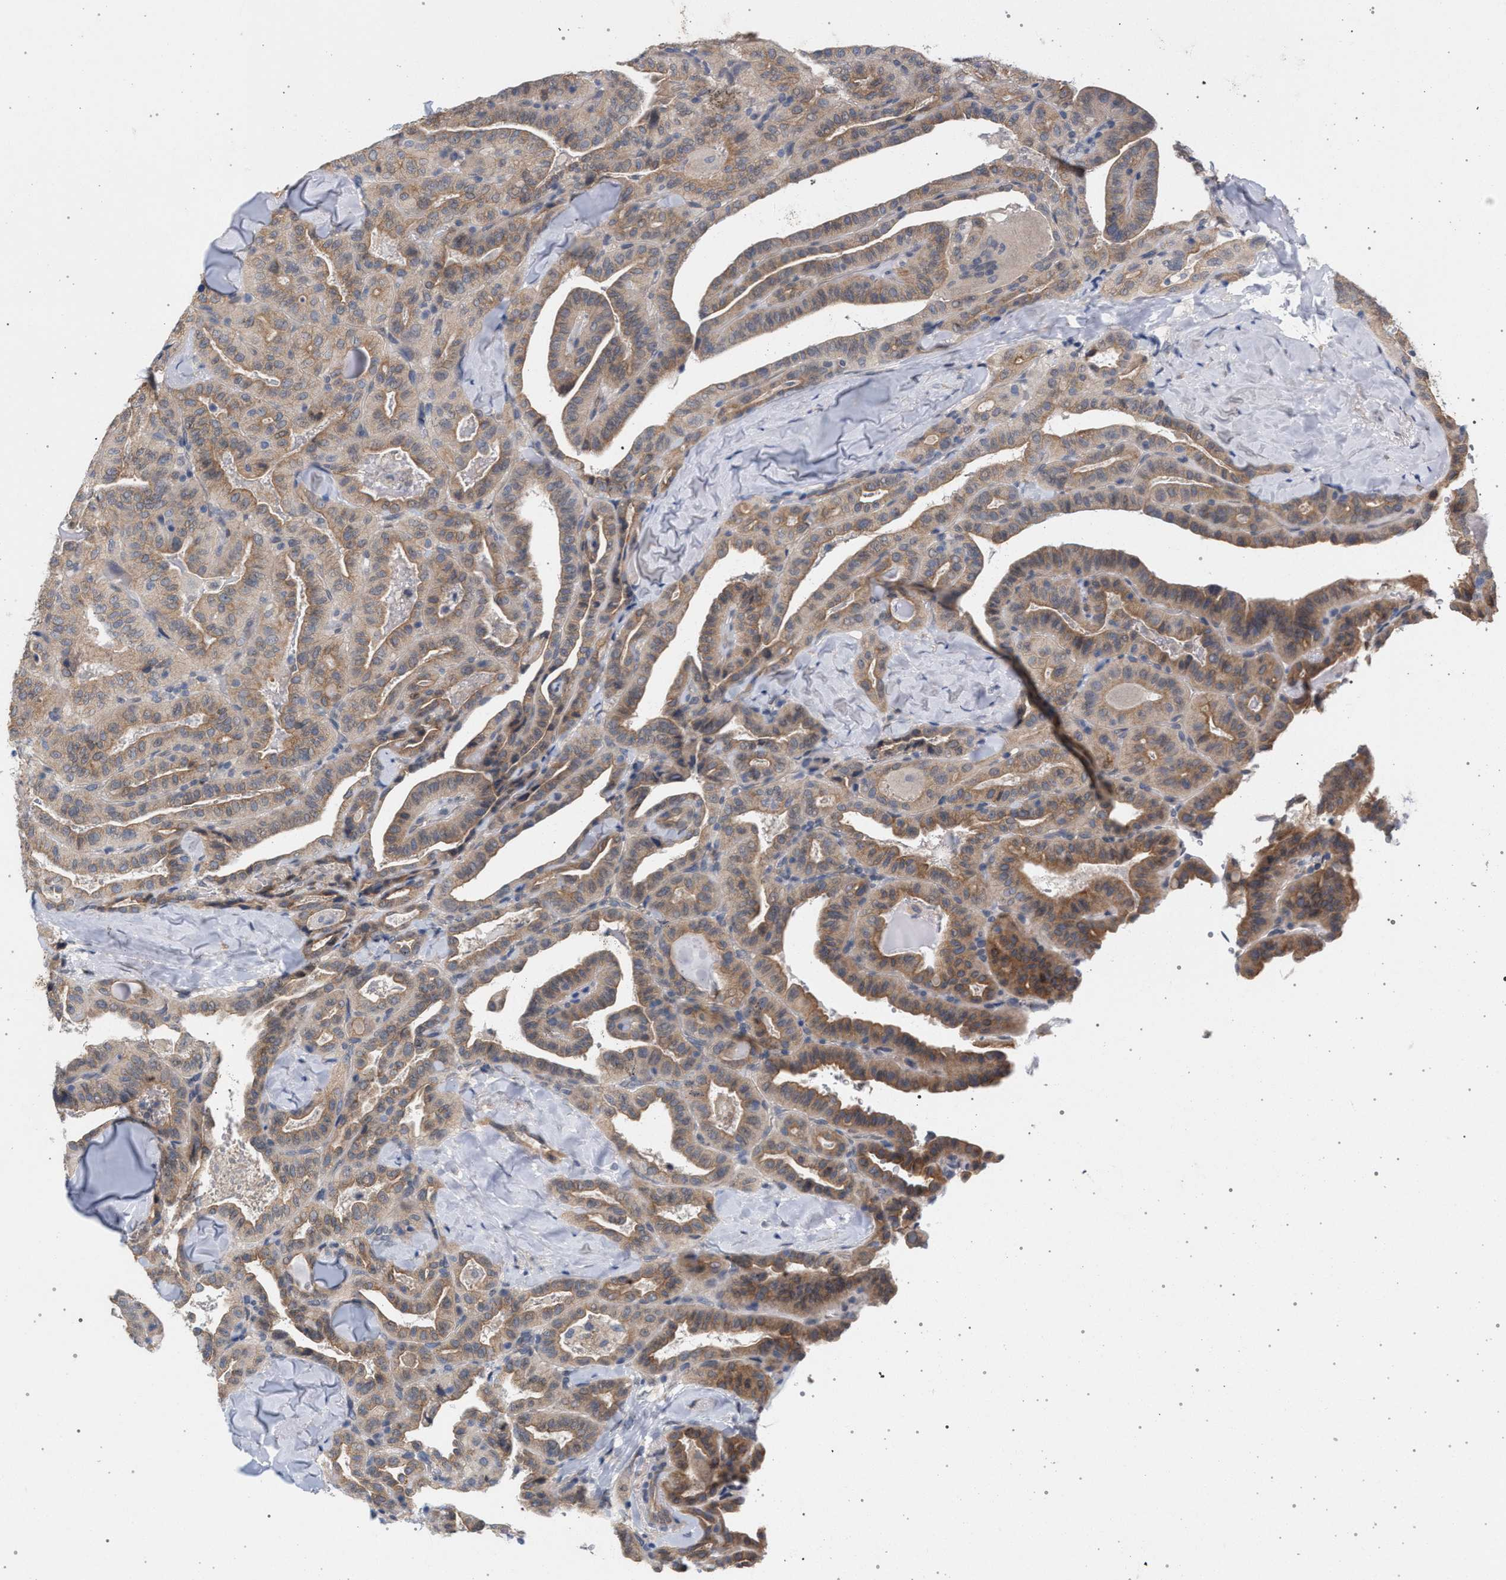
{"staining": {"intensity": "moderate", "quantity": ">75%", "location": "cytoplasmic/membranous"}, "tissue": "thyroid cancer", "cell_type": "Tumor cells", "image_type": "cancer", "snomed": [{"axis": "morphology", "description": "Papillary adenocarcinoma, NOS"}, {"axis": "topography", "description": "Thyroid gland"}], "caption": "The immunohistochemical stain highlights moderate cytoplasmic/membranous staining in tumor cells of papillary adenocarcinoma (thyroid) tissue. (DAB = brown stain, brightfield microscopy at high magnification).", "gene": "ARPC5L", "patient": {"sex": "male", "age": 77}}